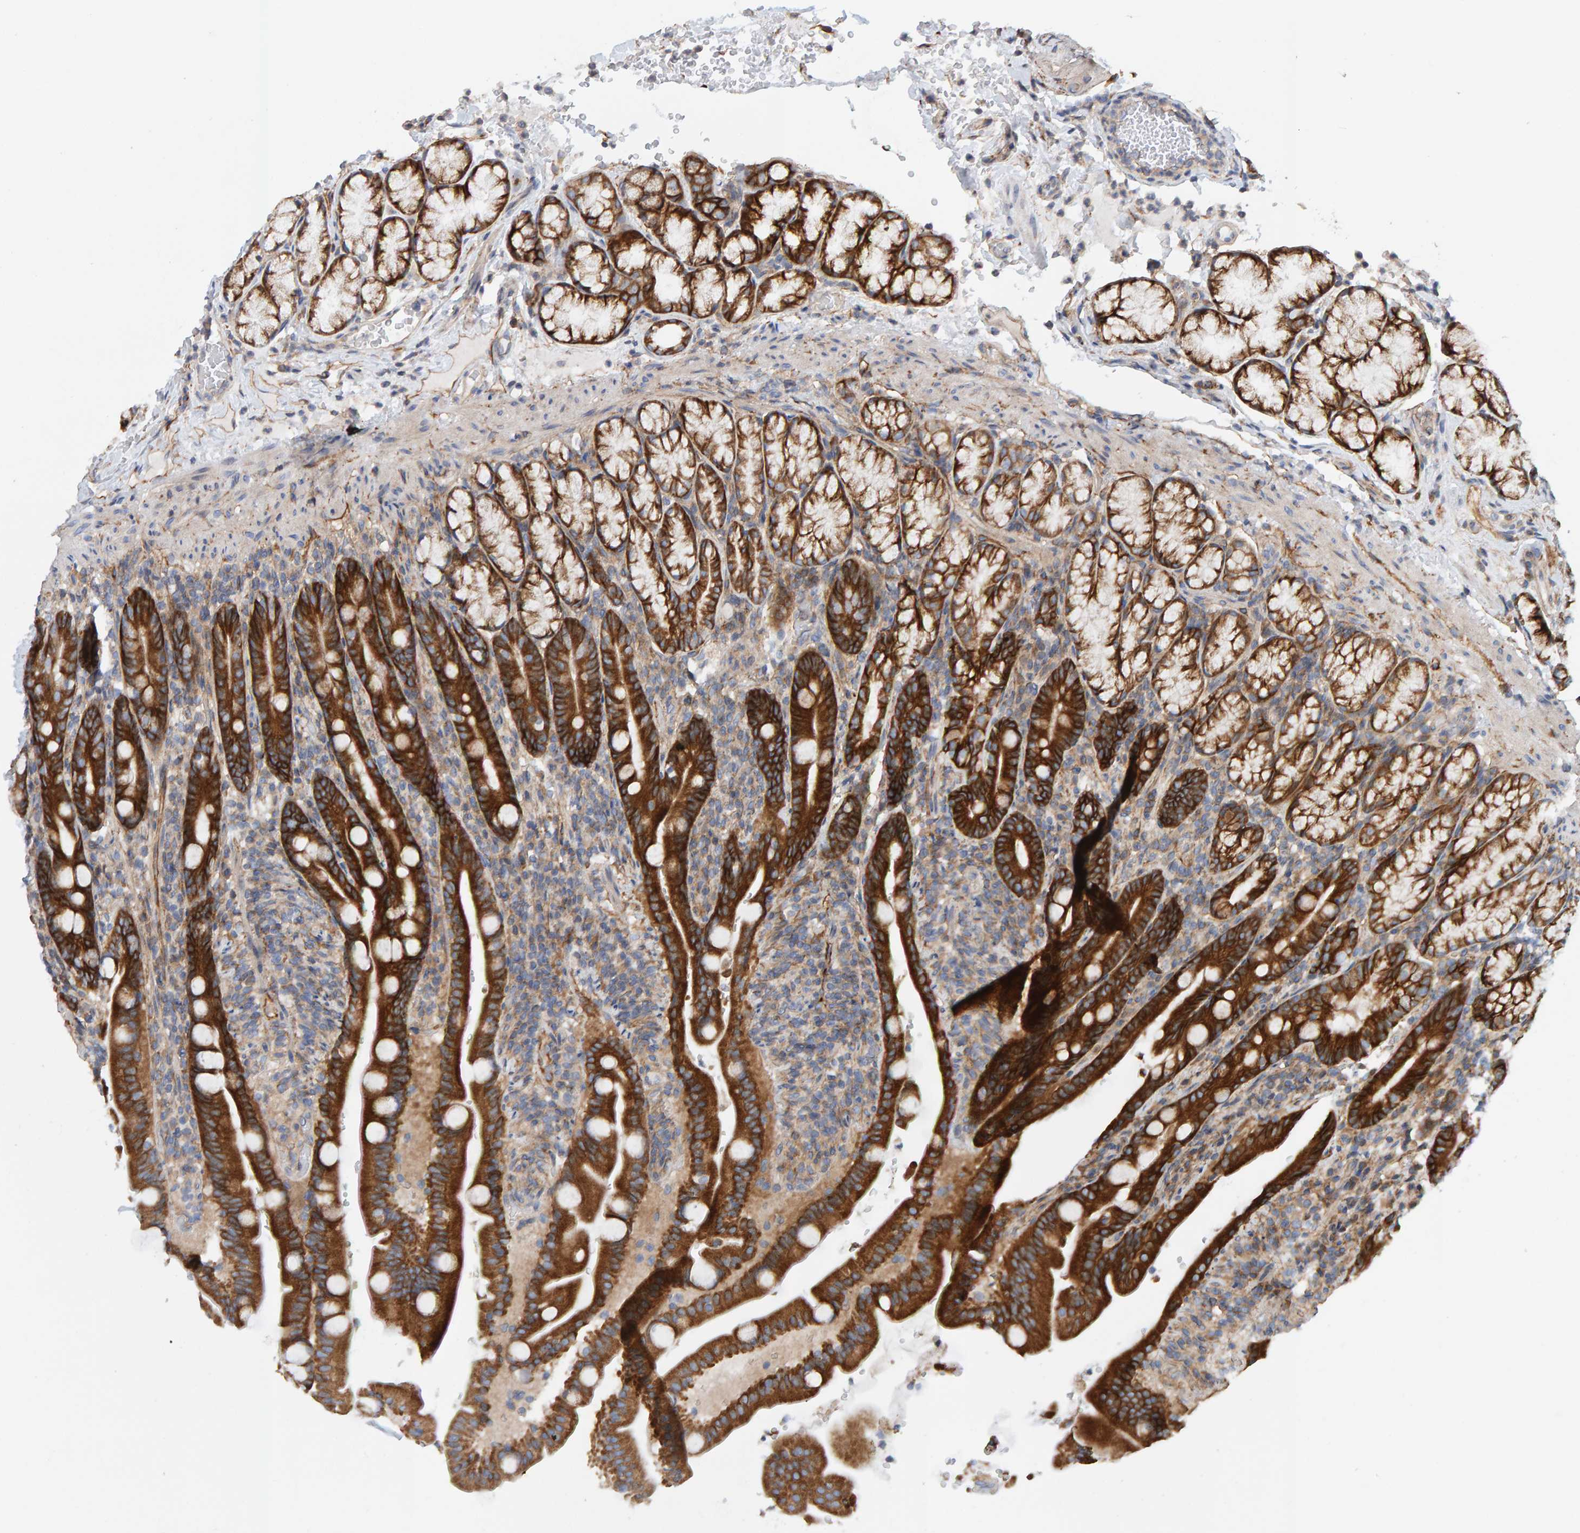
{"staining": {"intensity": "strong", "quantity": ">75%", "location": "cytoplasmic/membranous"}, "tissue": "duodenum", "cell_type": "Glandular cells", "image_type": "normal", "snomed": [{"axis": "morphology", "description": "Normal tissue, NOS"}, {"axis": "topography", "description": "Duodenum"}], "caption": "Glandular cells demonstrate high levels of strong cytoplasmic/membranous staining in approximately >75% of cells in benign human duodenum.", "gene": "RGP1", "patient": {"sex": "male", "age": 54}}